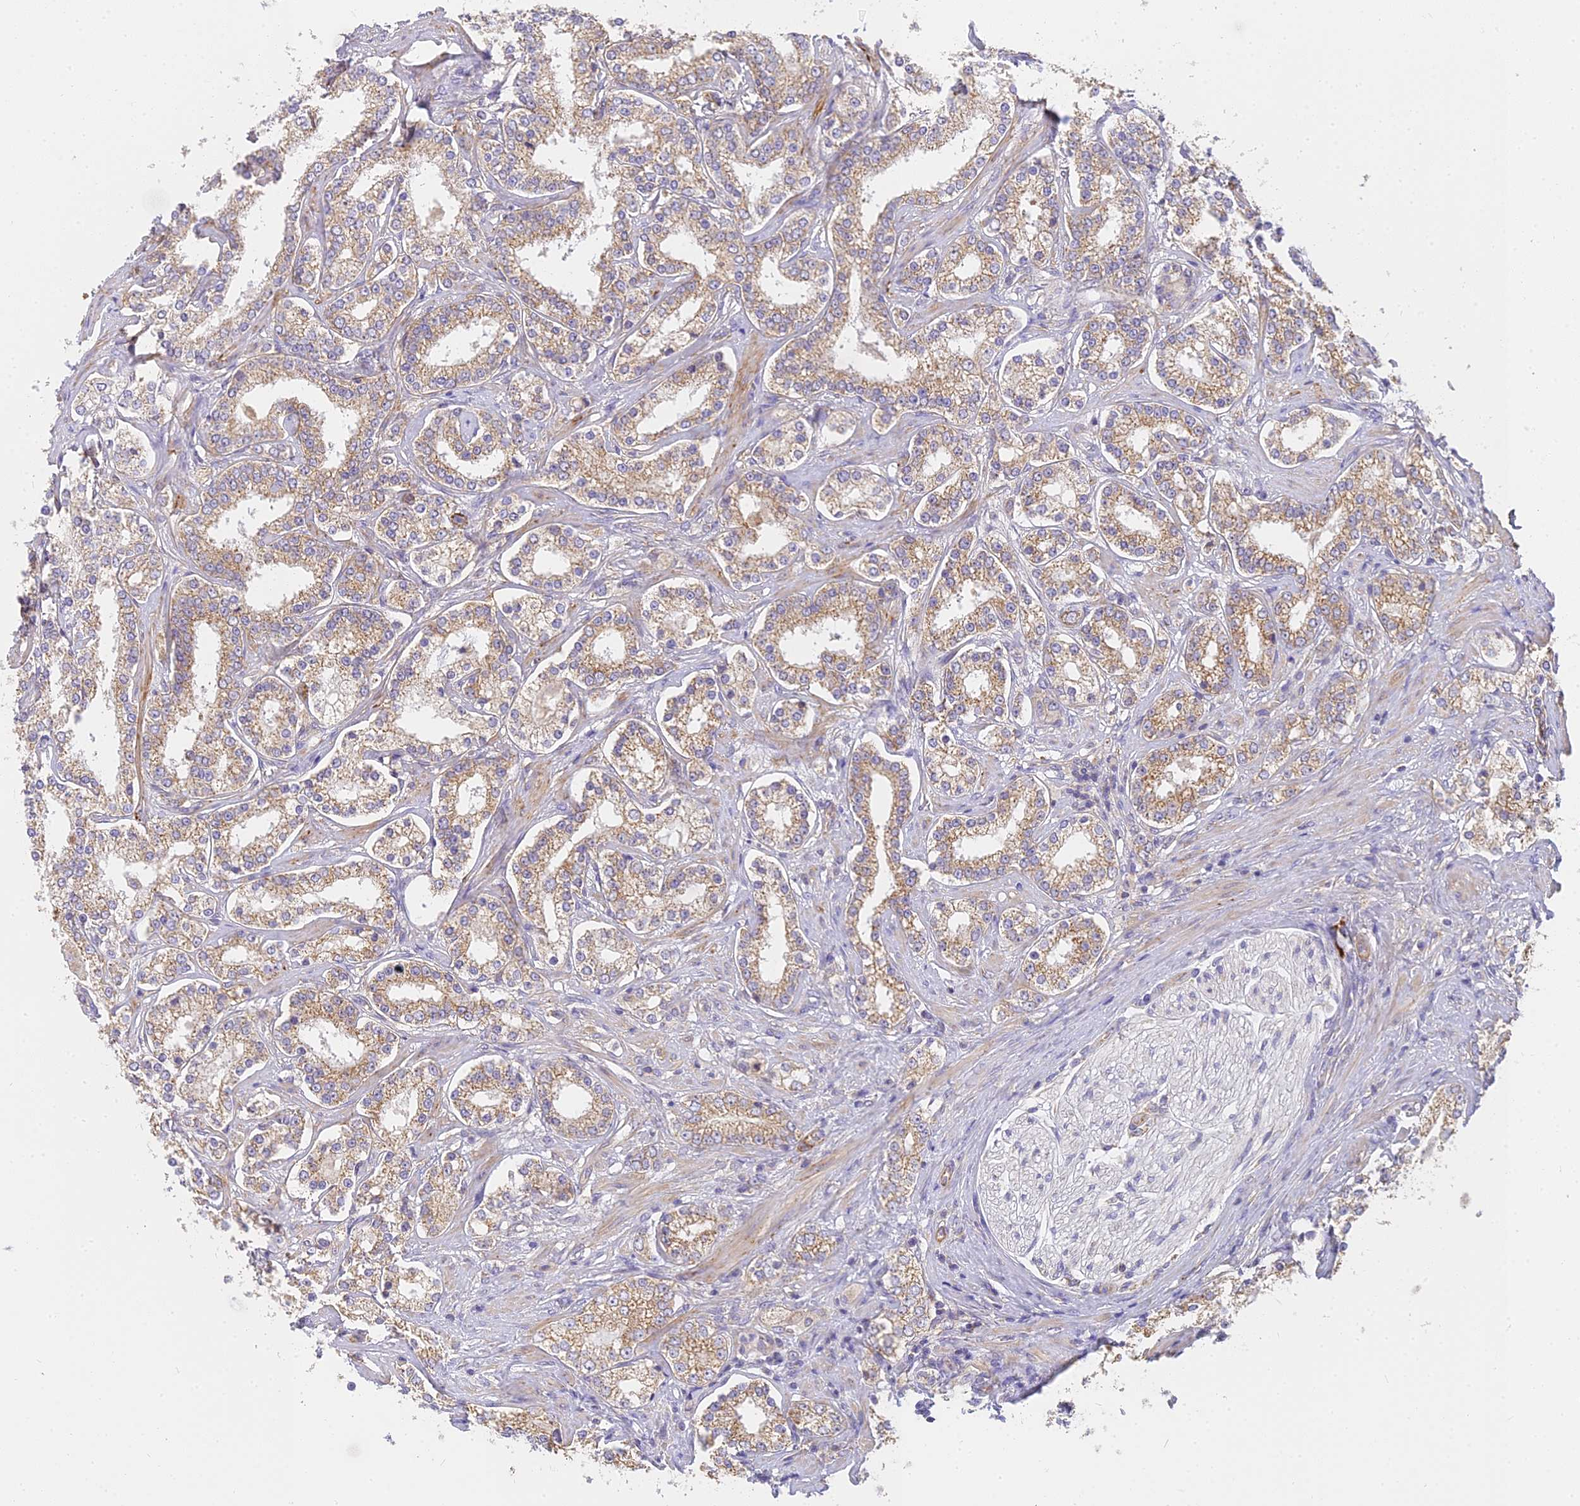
{"staining": {"intensity": "moderate", "quantity": ">75%", "location": "cytoplasmic/membranous"}, "tissue": "prostate cancer", "cell_type": "Tumor cells", "image_type": "cancer", "snomed": [{"axis": "morphology", "description": "Normal tissue, NOS"}, {"axis": "morphology", "description": "Adenocarcinoma, High grade"}, {"axis": "topography", "description": "Prostate"}], "caption": "There is medium levels of moderate cytoplasmic/membranous expression in tumor cells of prostate high-grade adenocarcinoma, as demonstrated by immunohistochemical staining (brown color).", "gene": "MRPL15", "patient": {"sex": "male", "age": 83}}